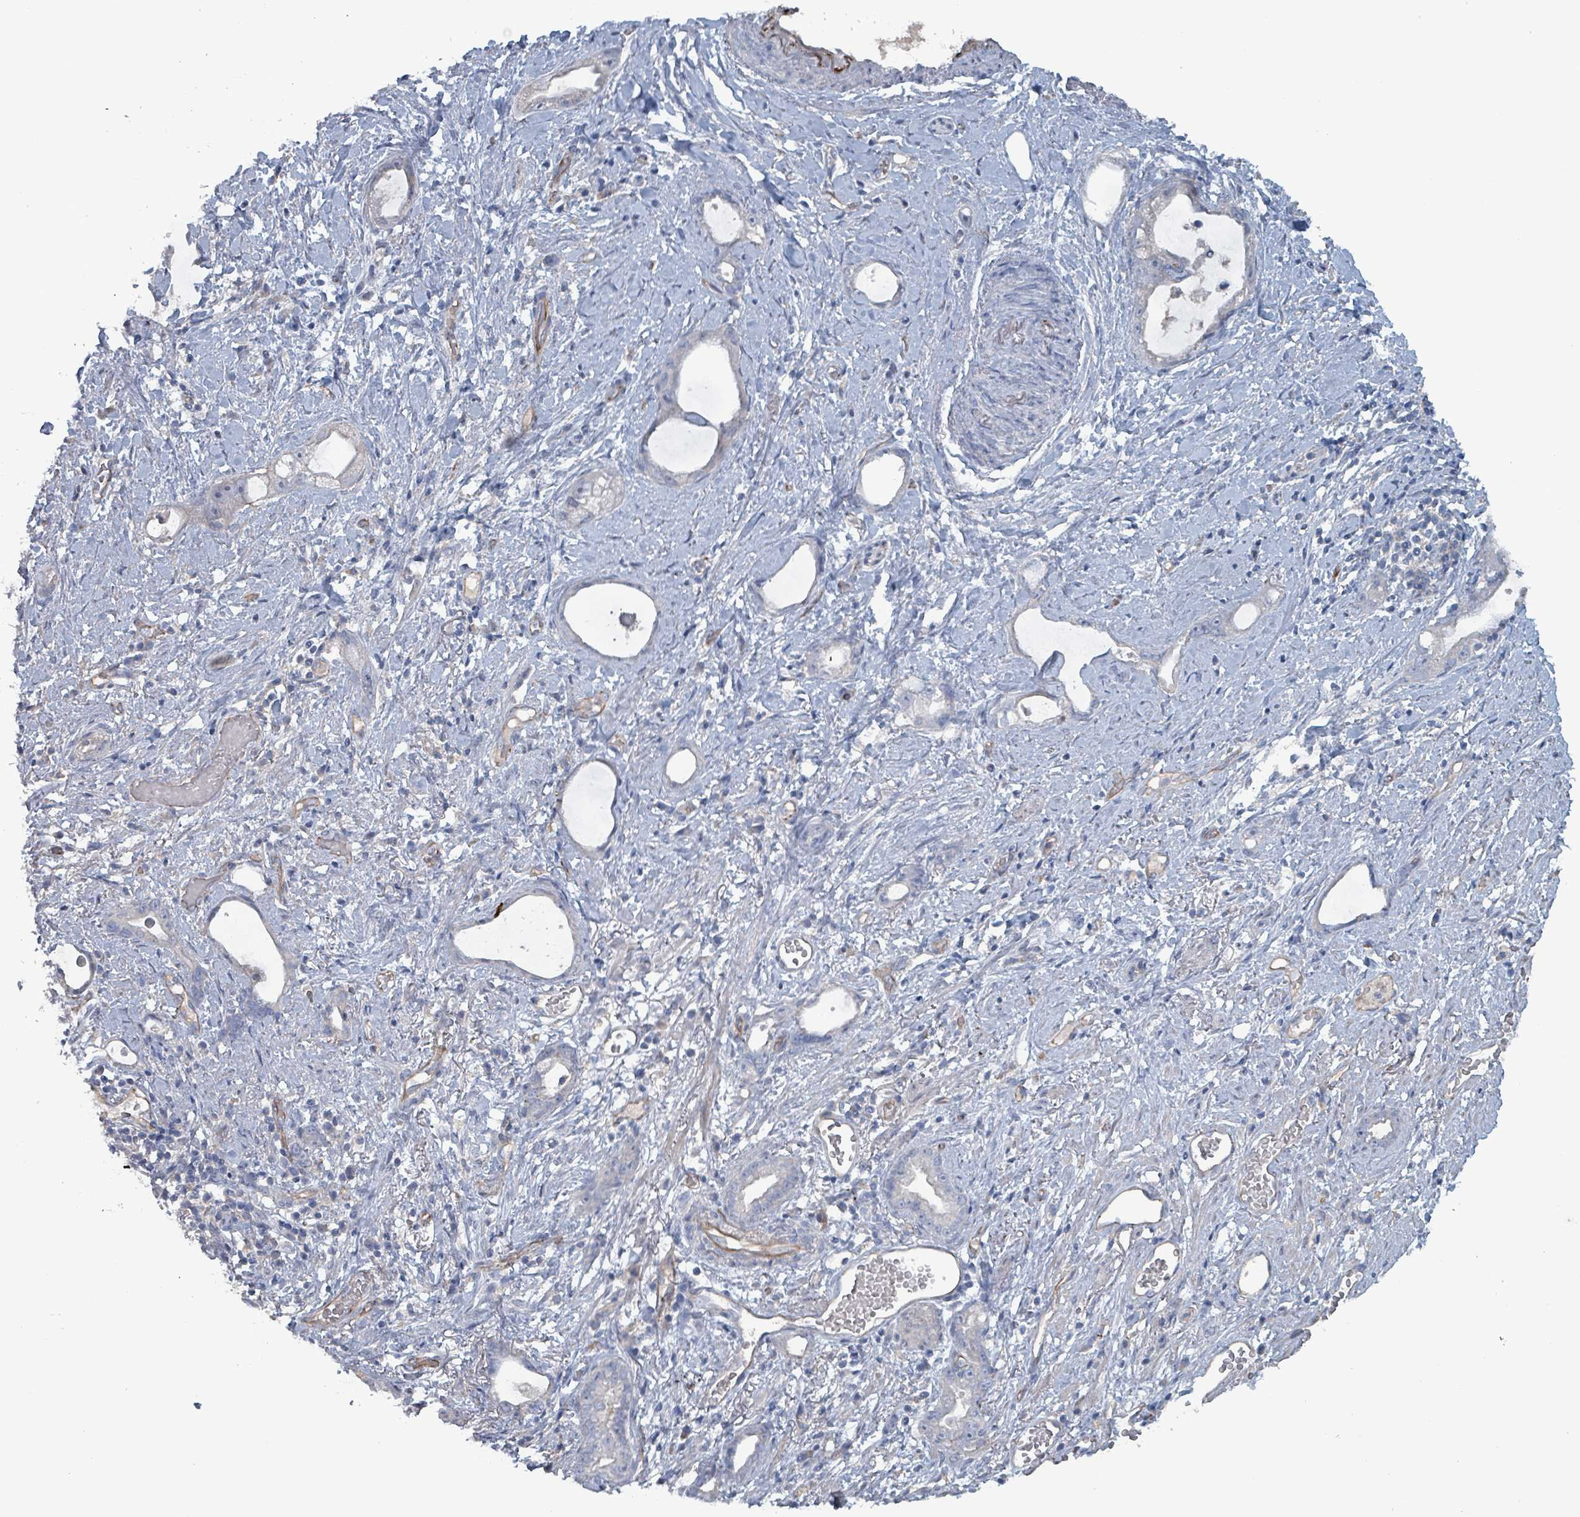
{"staining": {"intensity": "negative", "quantity": "none", "location": "none"}, "tissue": "stomach cancer", "cell_type": "Tumor cells", "image_type": "cancer", "snomed": [{"axis": "morphology", "description": "Adenocarcinoma, NOS"}, {"axis": "topography", "description": "Stomach"}], "caption": "High magnification brightfield microscopy of adenocarcinoma (stomach) stained with DAB (brown) and counterstained with hematoxylin (blue): tumor cells show no significant positivity.", "gene": "TAAR5", "patient": {"sex": "male", "age": 55}}